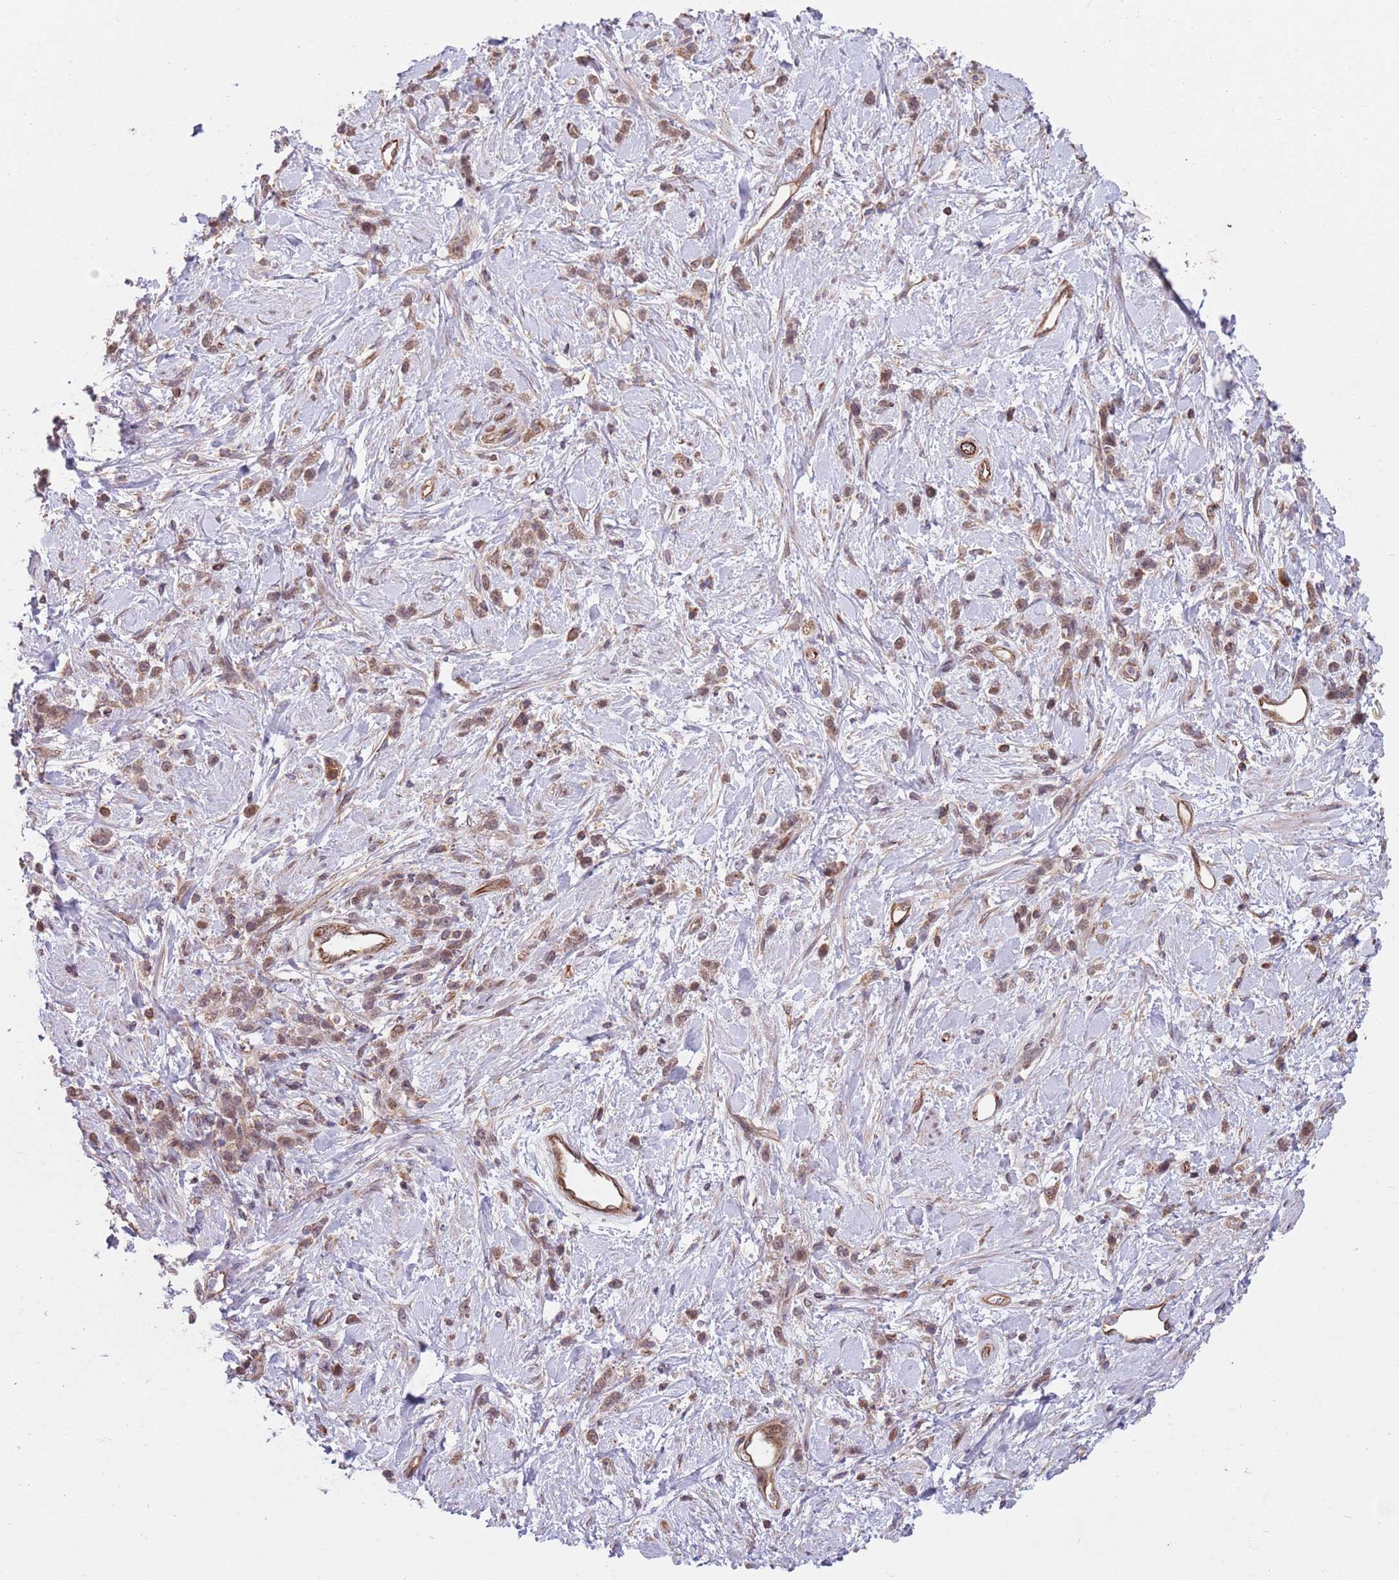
{"staining": {"intensity": "weak", "quantity": ">75%", "location": "cytoplasmic/membranous,nuclear"}, "tissue": "stomach cancer", "cell_type": "Tumor cells", "image_type": "cancer", "snomed": [{"axis": "morphology", "description": "Adenocarcinoma, NOS"}, {"axis": "topography", "description": "Stomach"}], "caption": "Protein staining displays weak cytoplasmic/membranous and nuclear expression in approximately >75% of tumor cells in stomach cancer (adenocarcinoma). (IHC, brightfield microscopy, high magnification).", "gene": "CHD9", "patient": {"sex": "female", "age": 60}}